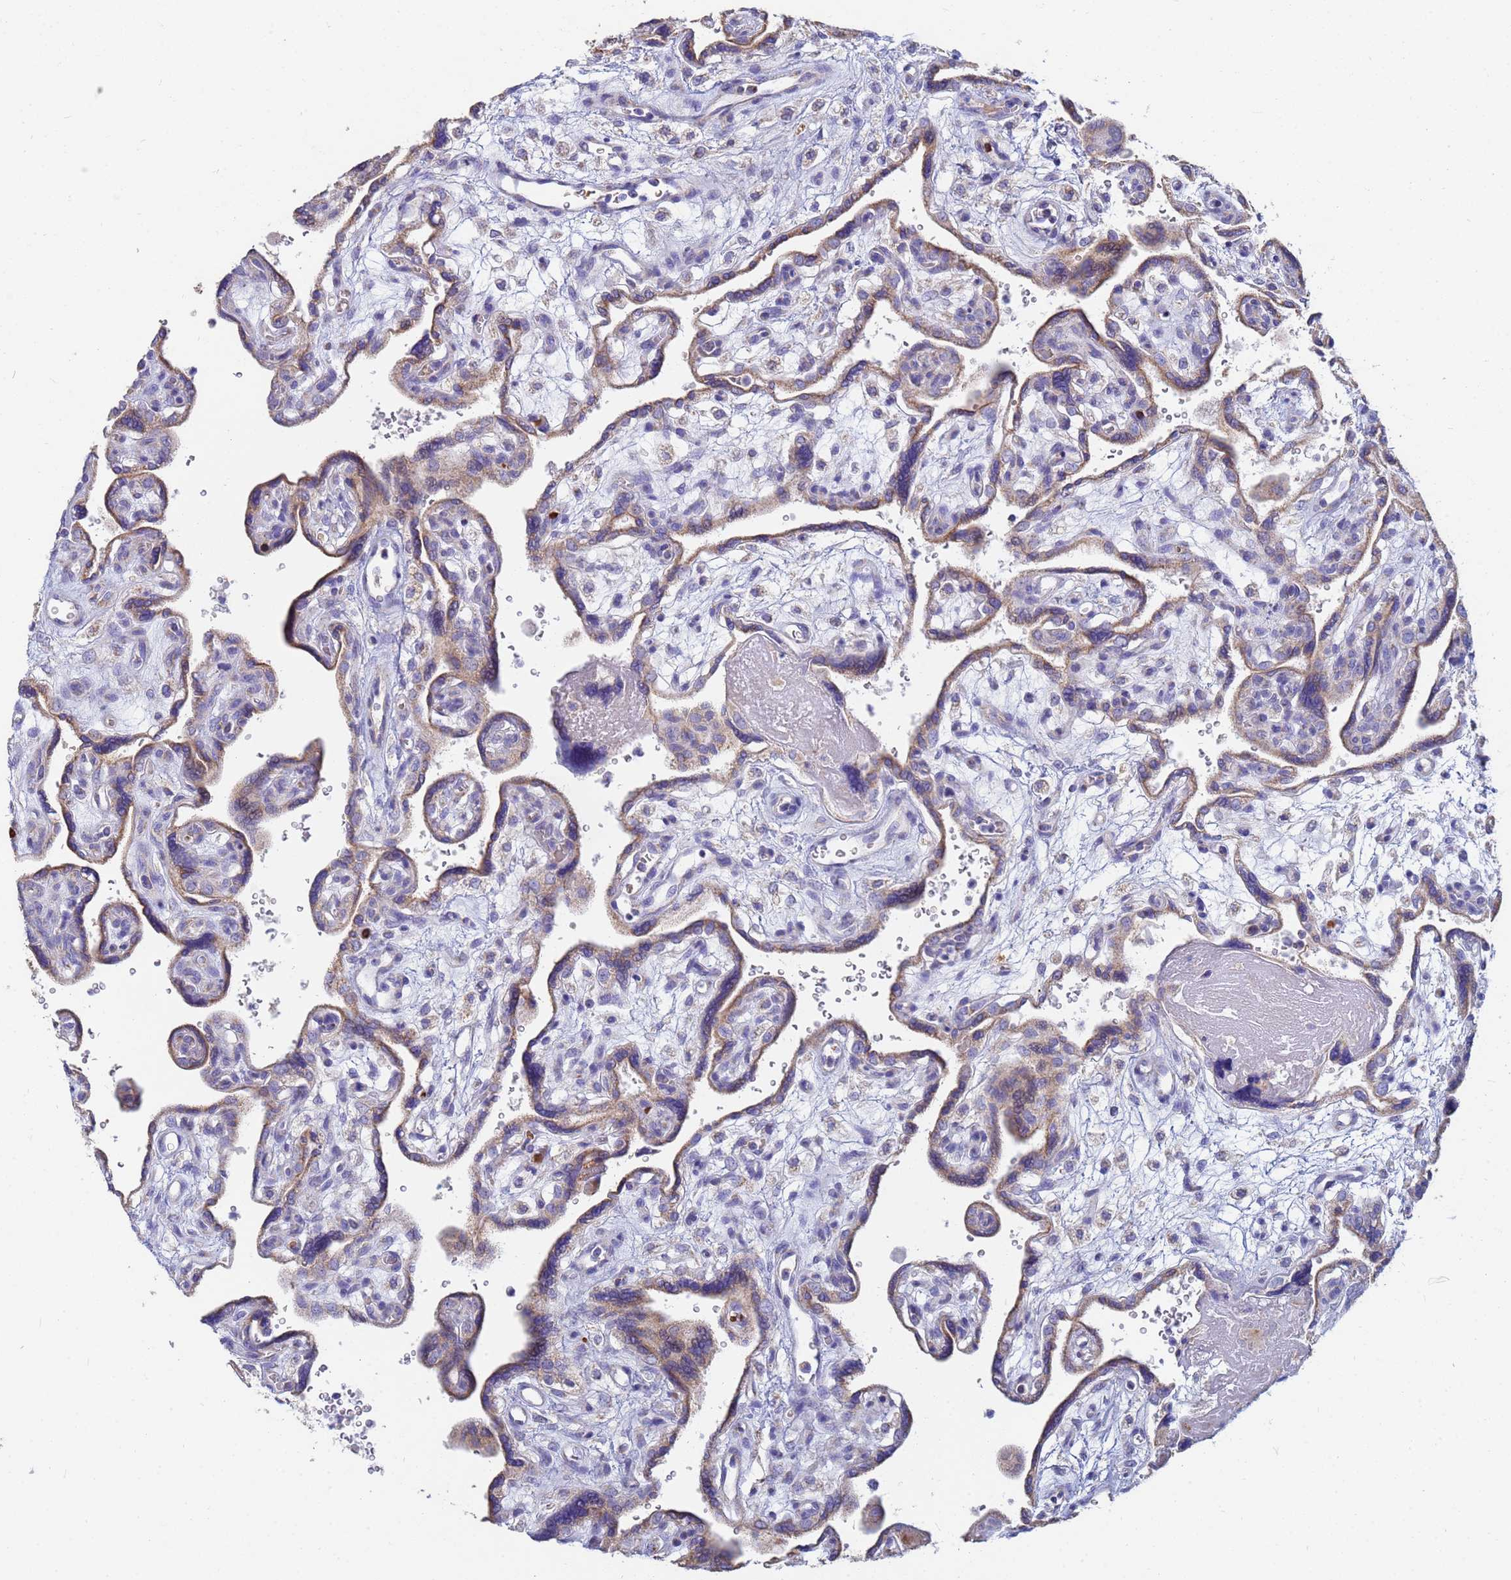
{"staining": {"intensity": "moderate", "quantity": ">75%", "location": "cytoplasmic/membranous"}, "tissue": "placenta", "cell_type": "Decidual cells", "image_type": "normal", "snomed": [{"axis": "morphology", "description": "Normal tissue, NOS"}, {"axis": "topography", "description": "Placenta"}], "caption": "Moderate cytoplasmic/membranous positivity is present in approximately >75% of decidual cells in benign placenta.", "gene": "UQCRHL", "patient": {"sex": "female", "age": 39}}